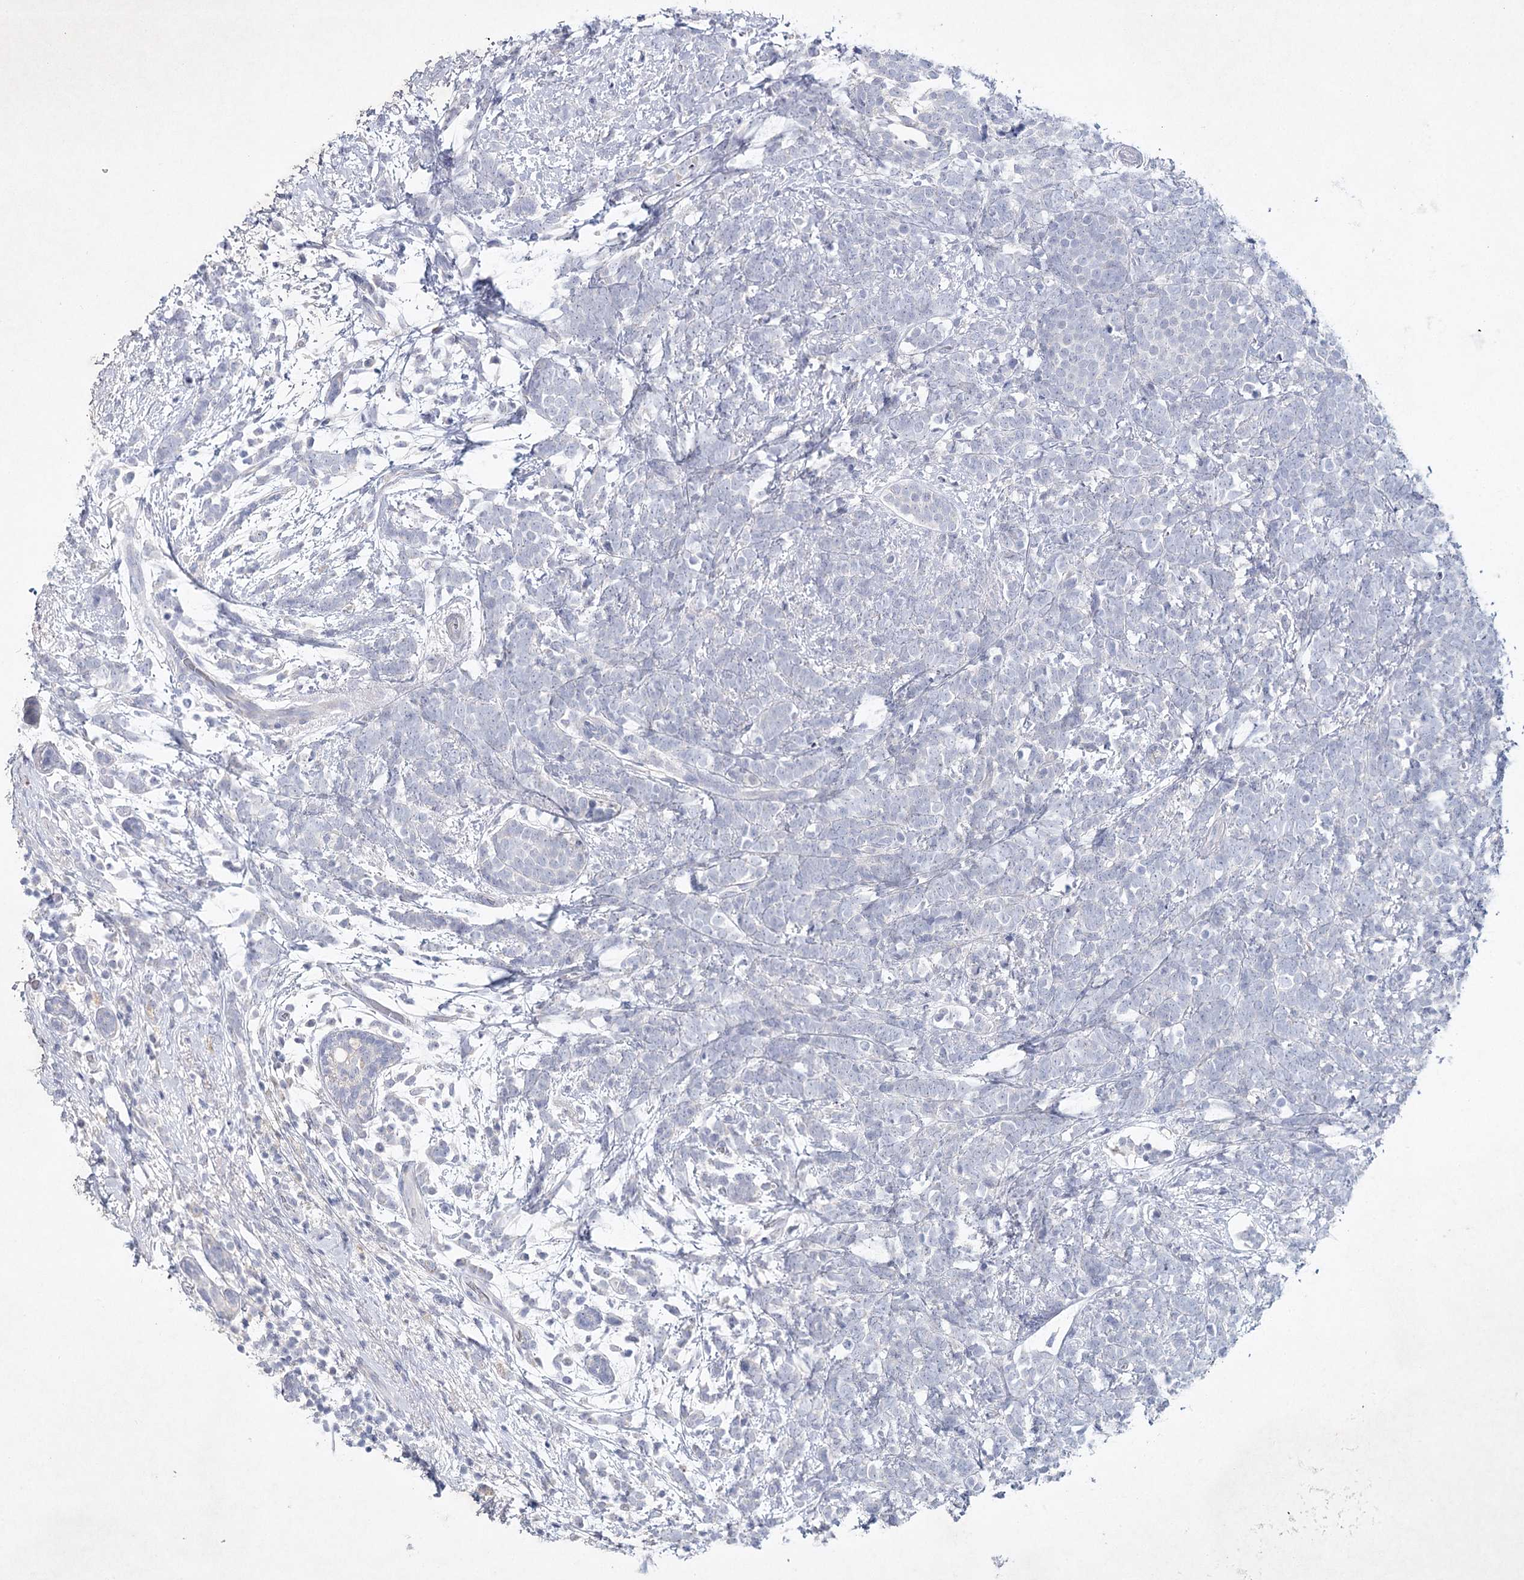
{"staining": {"intensity": "negative", "quantity": "none", "location": "none"}, "tissue": "breast cancer", "cell_type": "Tumor cells", "image_type": "cancer", "snomed": [{"axis": "morphology", "description": "Lobular carcinoma"}, {"axis": "topography", "description": "Breast"}], "caption": "DAB (3,3'-diaminobenzidine) immunohistochemical staining of breast lobular carcinoma reveals no significant positivity in tumor cells.", "gene": "MAP3K13", "patient": {"sex": "female", "age": 58}}